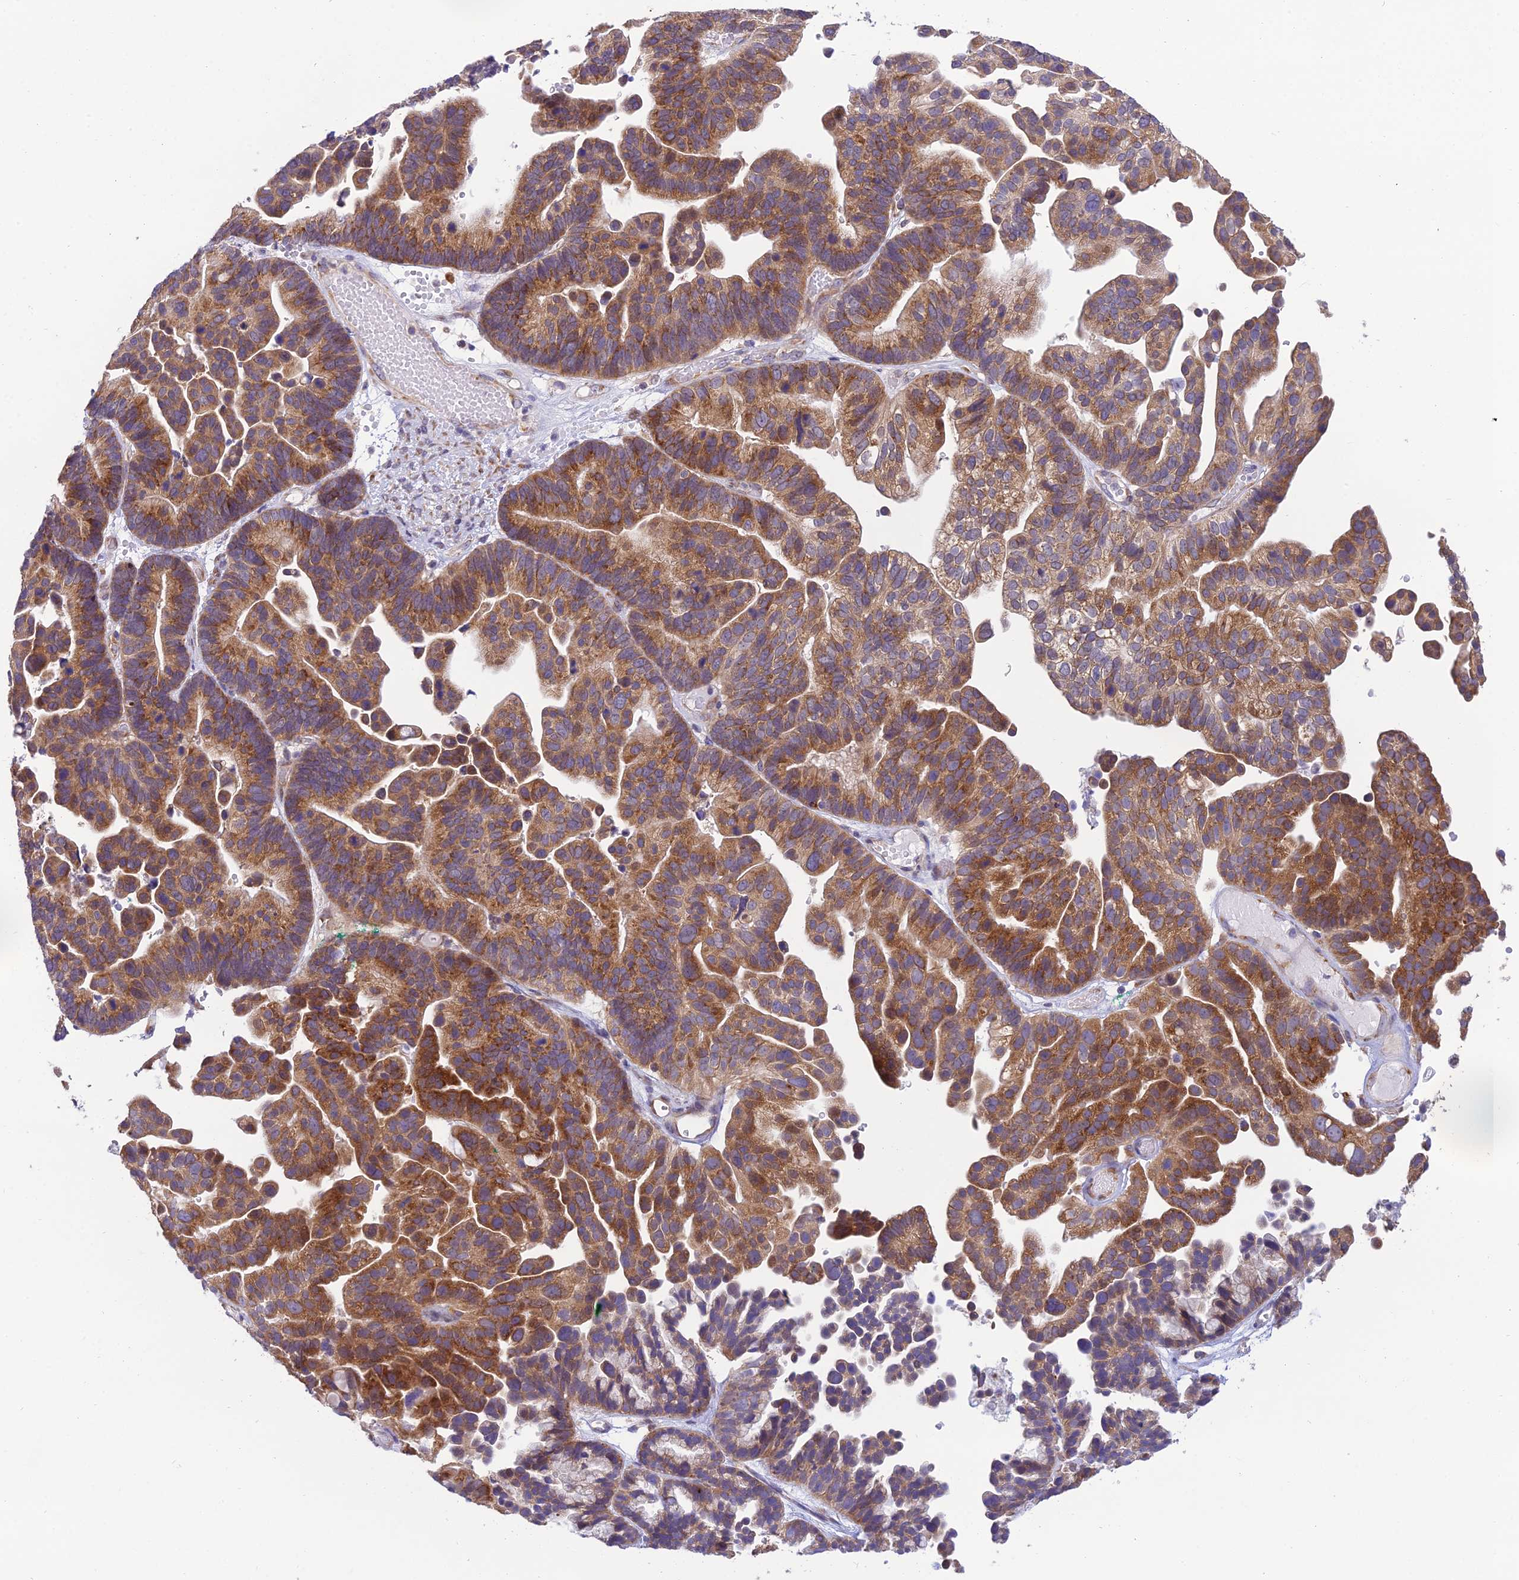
{"staining": {"intensity": "strong", "quantity": ">75%", "location": "cytoplasmic/membranous"}, "tissue": "ovarian cancer", "cell_type": "Tumor cells", "image_type": "cancer", "snomed": [{"axis": "morphology", "description": "Cystadenocarcinoma, serous, NOS"}, {"axis": "topography", "description": "Ovary"}], "caption": "Tumor cells display strong cytoplasmic/membranous expression in about >75% of cells in serous cystadenocarcinoma (ovarian).", "gene": "CLCN7", "patient": {"sex": "female", "age": 56}}